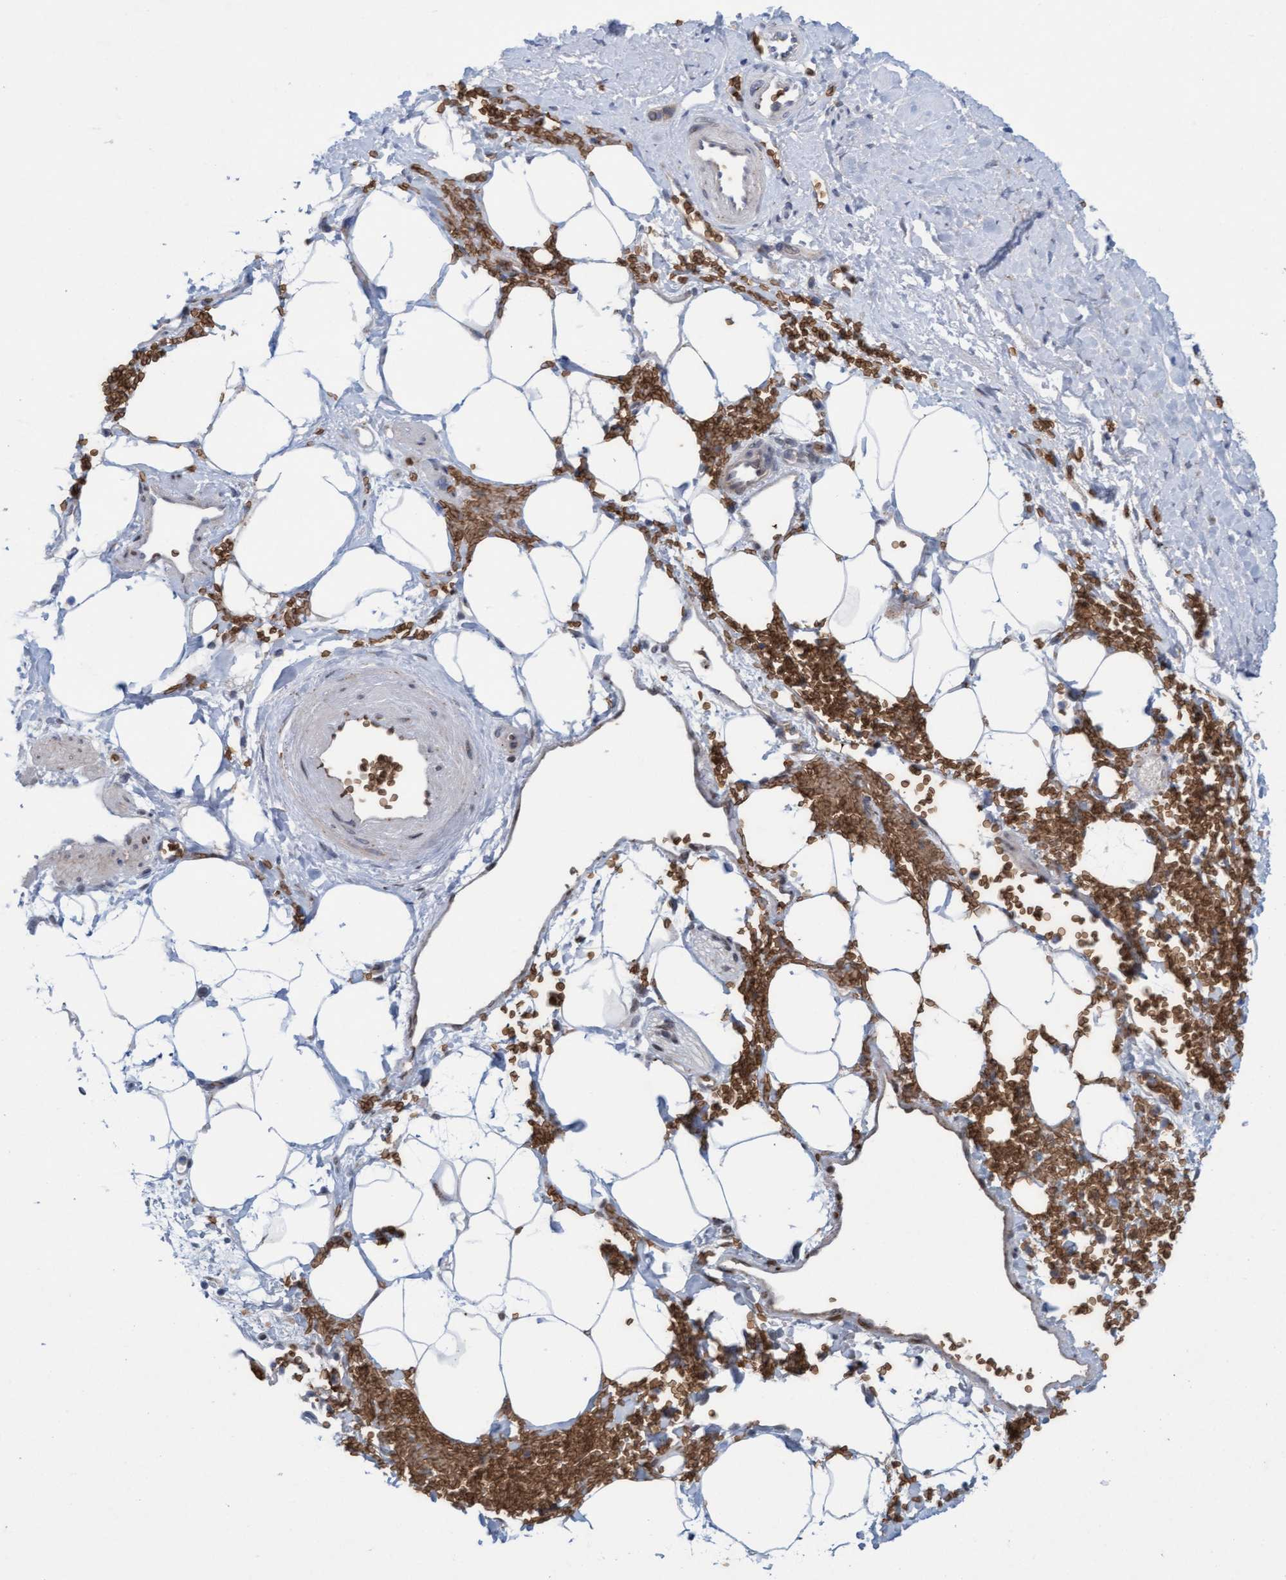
{"staining": {"intensity": "weak", "quantity": "<25%", "location": "cytoplasmic/membranous"}, "tissue": "adrenal gland", "cell_type": "Glandular cells", "image_type": "normal", "snomed": [{"axis": "morphology", "description": "Normal tissue, NOS"}, {"axis": "topography", "description": "Adrenal gland"}], "caption": "Immunohistochemical staining of benign adrenal gland displays no significant positivity in glandular cells. Brightfield microscopy of IHC stained with DAB (3,3'-diaminobenzidine) (brown) and hematoxylin (blue), captured at high magnification.", "gene": "SPEM2", "patient": {"sex": "male", "age": 56}}